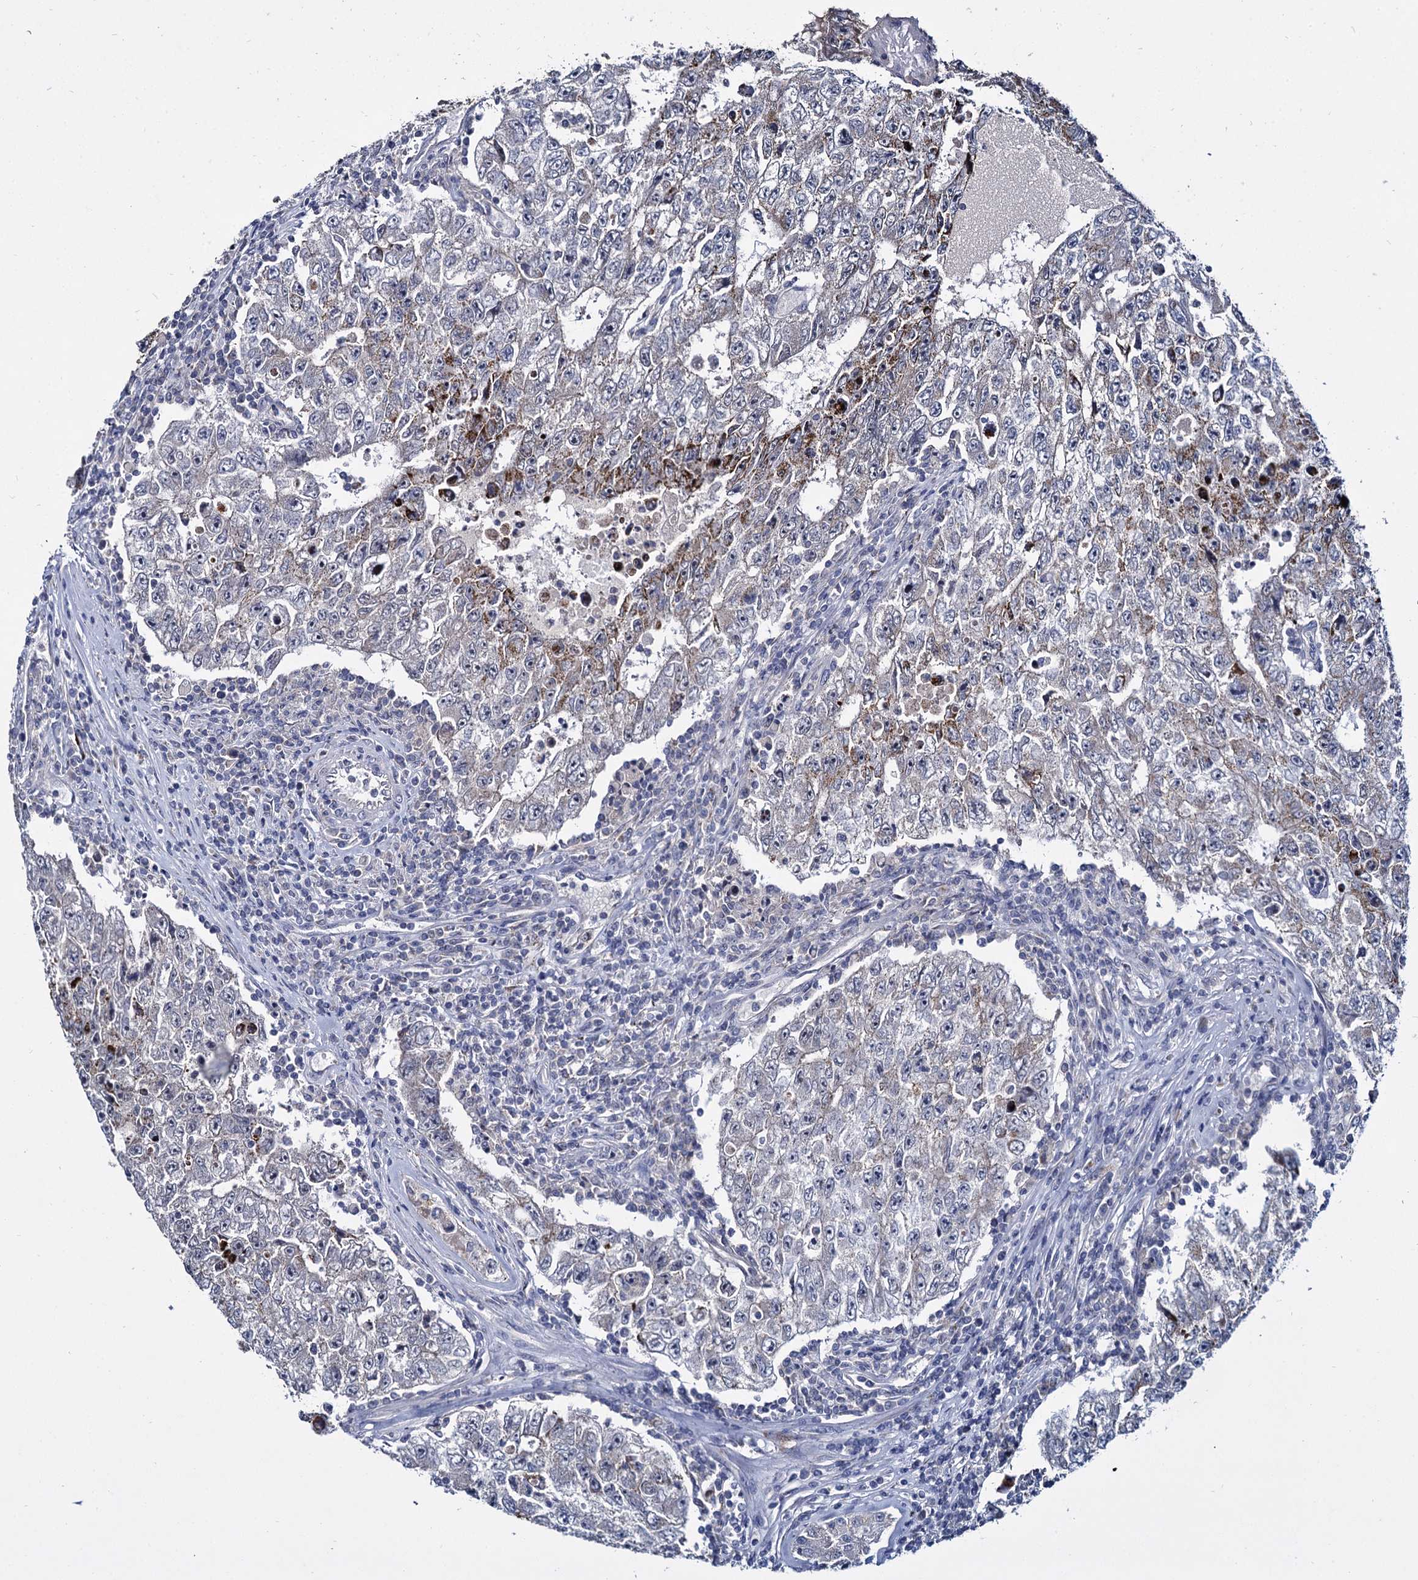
{"staining": {"intensity": "negative", "quantity": "none", "location": "none"}, "tissue": "testis cancer", "cell_type": "Tumor cells", "image_type": "cancer", "snomed": [{"axis": "morphology", "description": "Carcinoma, Embryonal, NOS"}, {"axis": "topography", "description": "Testis"}], "caption": "IHC photomicrograph of human testis cancer (embryonal carcinoma) stained for a protein (brown), which shows no expression in tumor cells.", "gene": "RPUSD4", "patient": {"sex": "male", "age": 17}}